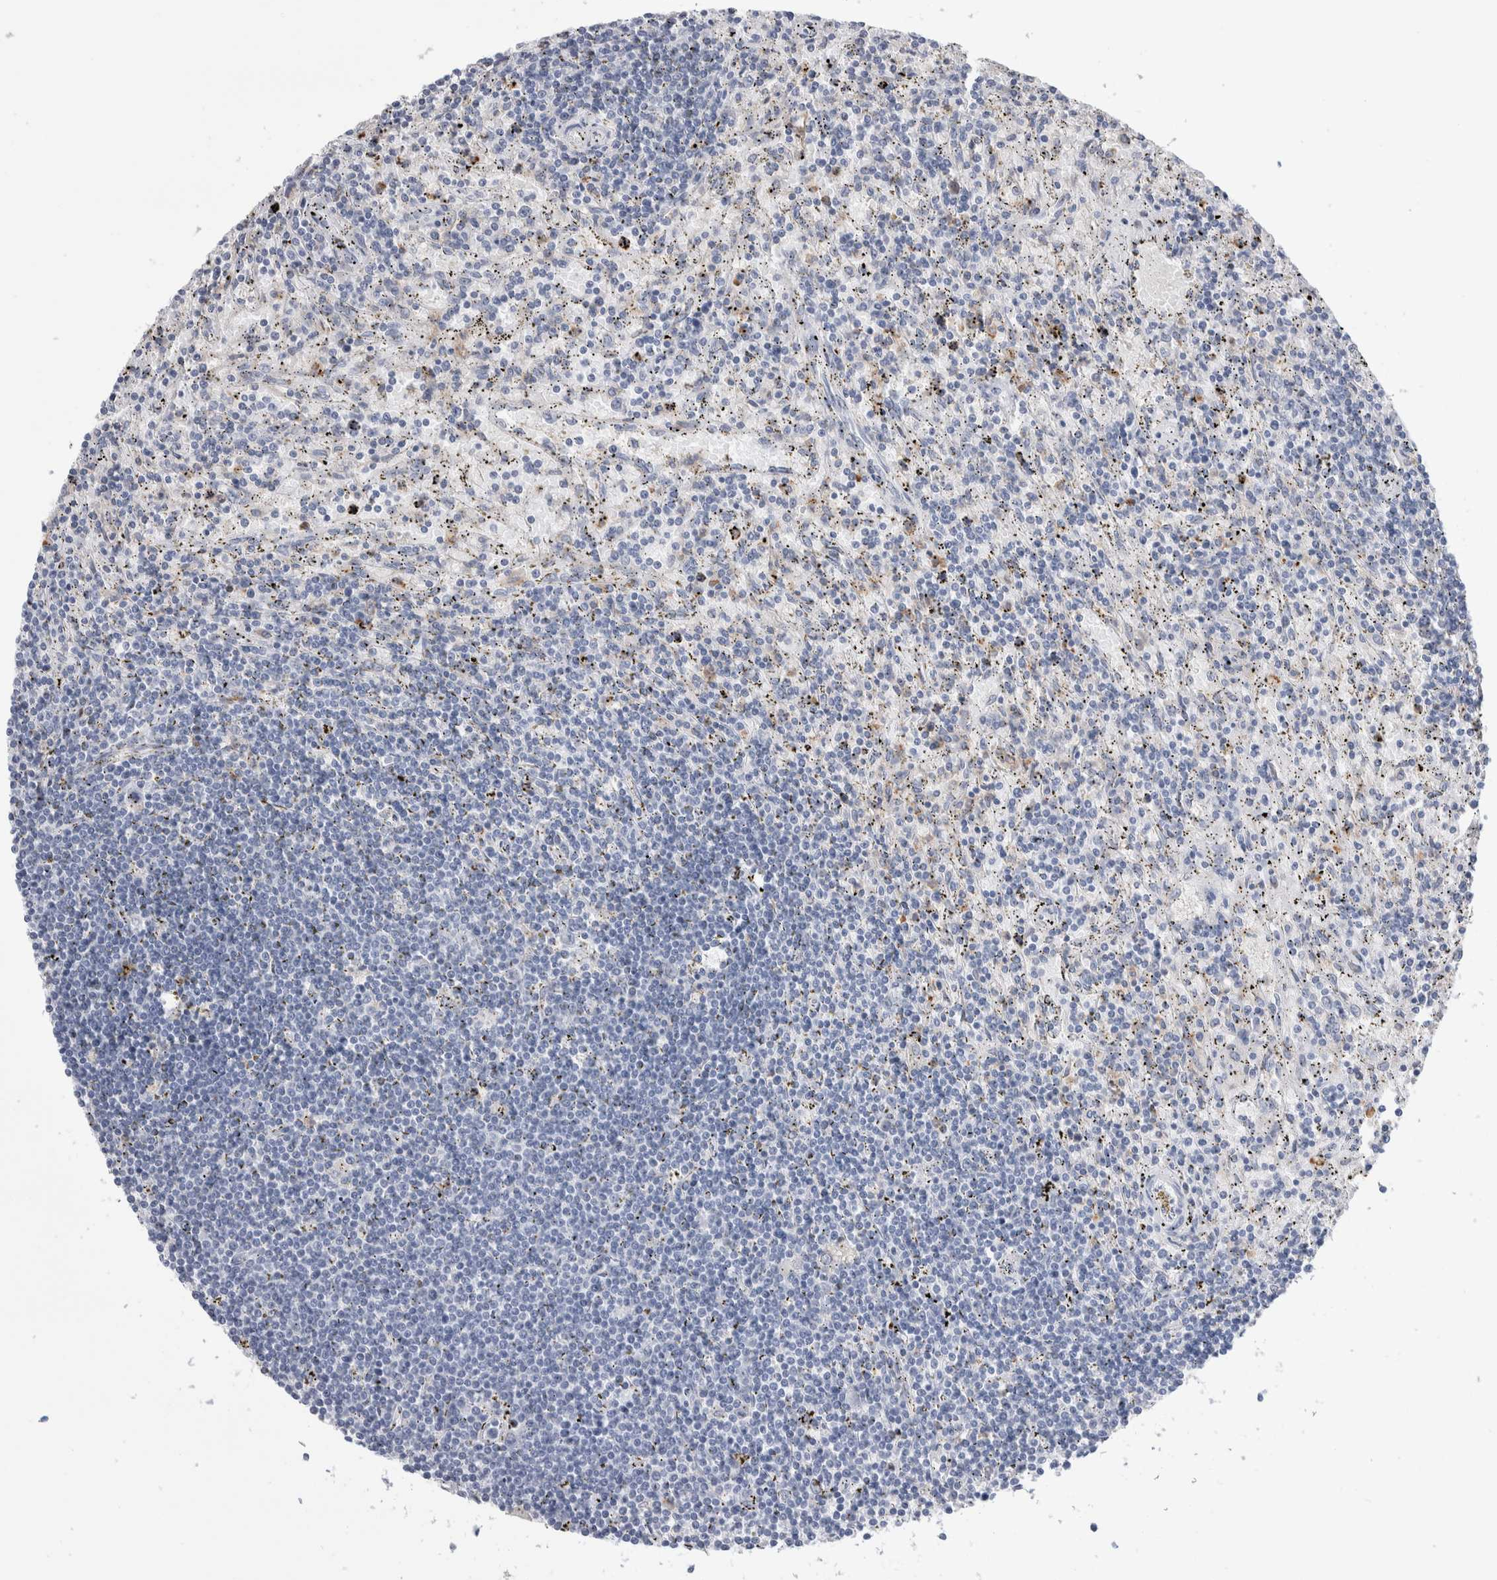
{"staining": {"intensity": "negative", "quantity": "none", "location": "none"}, "tissue": "lymphoma", "cell_type": "Tumor cells", "image_type": "cancer", "snomed": [{"axis": "morphology", "description": "Malignant lymphoma, non-Hodgkin's type, Low grade"}, {"axis": "topography", "description": "Spleen"}], "caption": "Immunohistochemistry histopathology image of neoplastic tissue: lymphoma stained with DAB demonstrates no significant protein expression in tumor cells. The staining is performed using DAB (3,3'-diaminobenzidine) brown chromogen with nuclei counter-stained in using hematoxylin.", "gene": "LURAP1L", "patient": {"sex": "male", "age": 76}}